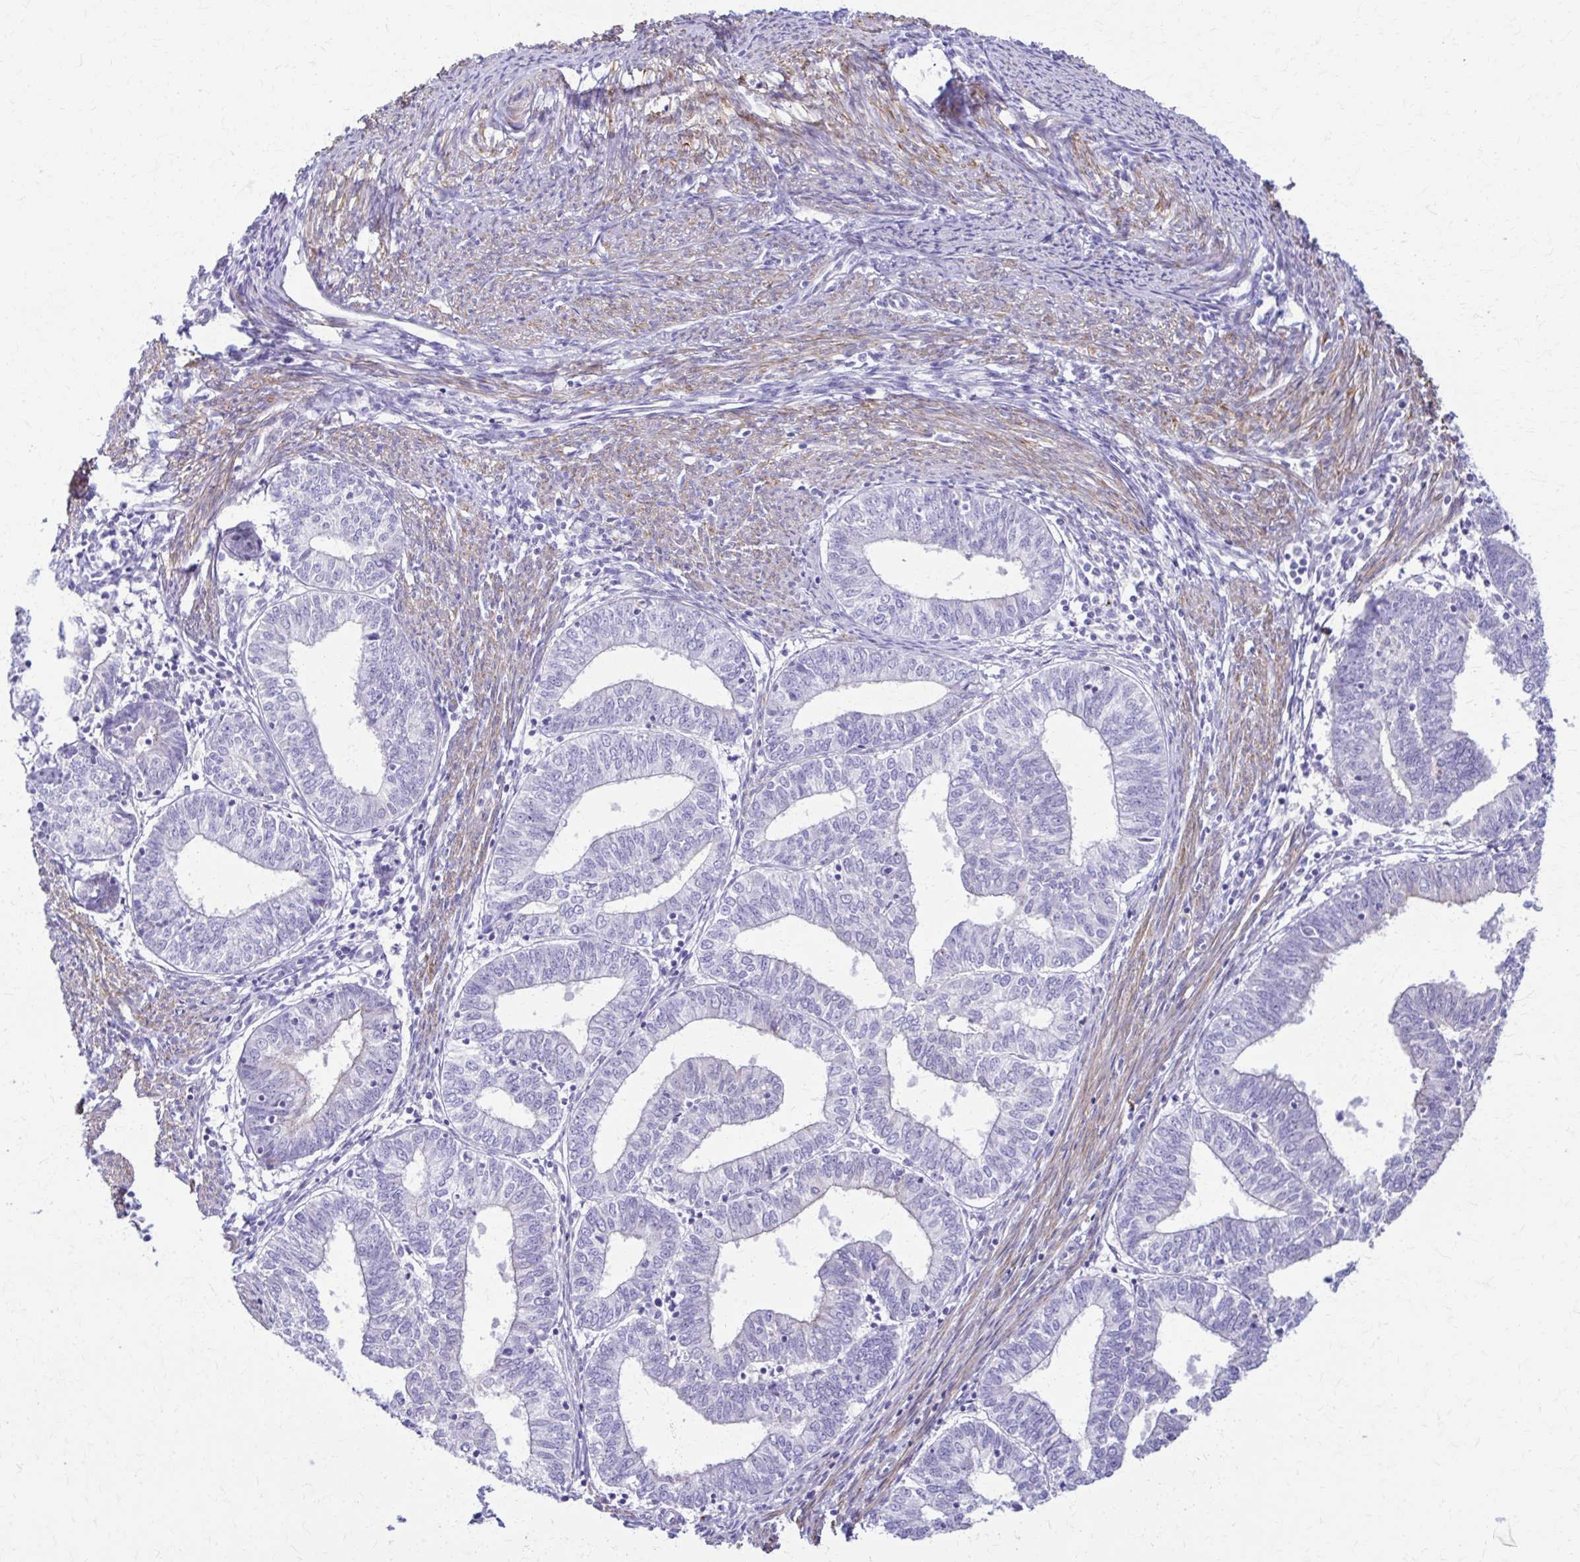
{"staining": {"intensity": "negative", "quantity": "none", "location": "none"}, "tissue": "endometrial cancer", "cell_type": "Tumor cells", "image_type": "cancer", "snomed": [{"axis": "morphology", "description": "Adenocarcinoma, NOS"}, {"axis": "topography", "description": "Endometrium"}], "caption": "The image shows no significant positivity in tumor cells of endometrial cancer. Nuclei are stained in blue.", "gene": "DSP", "patient": {"sex": "female", "age": 61}}